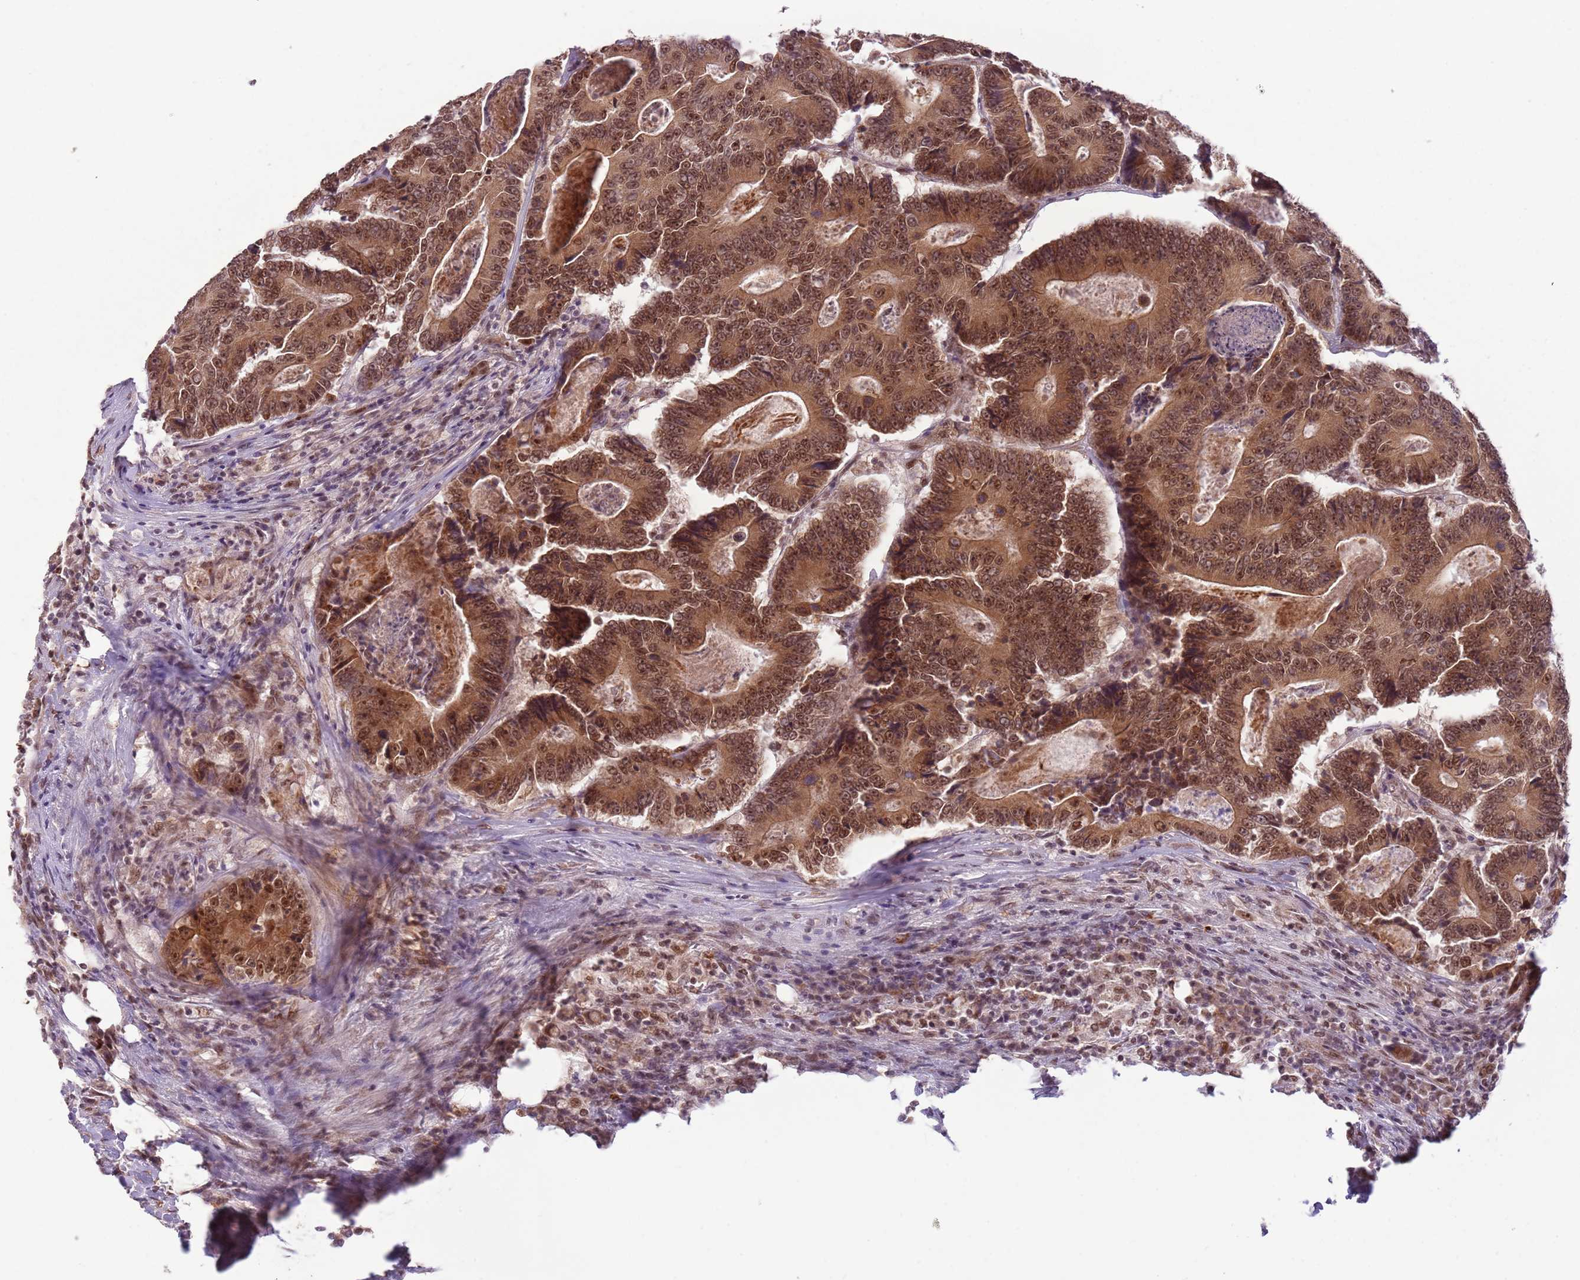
{"staining": {"intensity": "moderate", "quantity": ">75%", "location": "cytoplasmic/membranous,nuclear"}, "tissue": "colorectal cancer", "cell_type": "Tumor cells", "image_type": "cancer", "snomed": [{"axis": "morphology", "description": "Adenocarcinoma, NOS"}, {"axis": "topography", "description": "Colon"}], "caption": "Moderate cytoplasmic/membranous and nuclear protein staining is seen in approximately >75% of tumor cells in colorectal cancer (adenocarcinoma). Nuclei are stained in blue.", "gene": "FAM120AOS", "patient": {"sex": "male", "age": 83}}